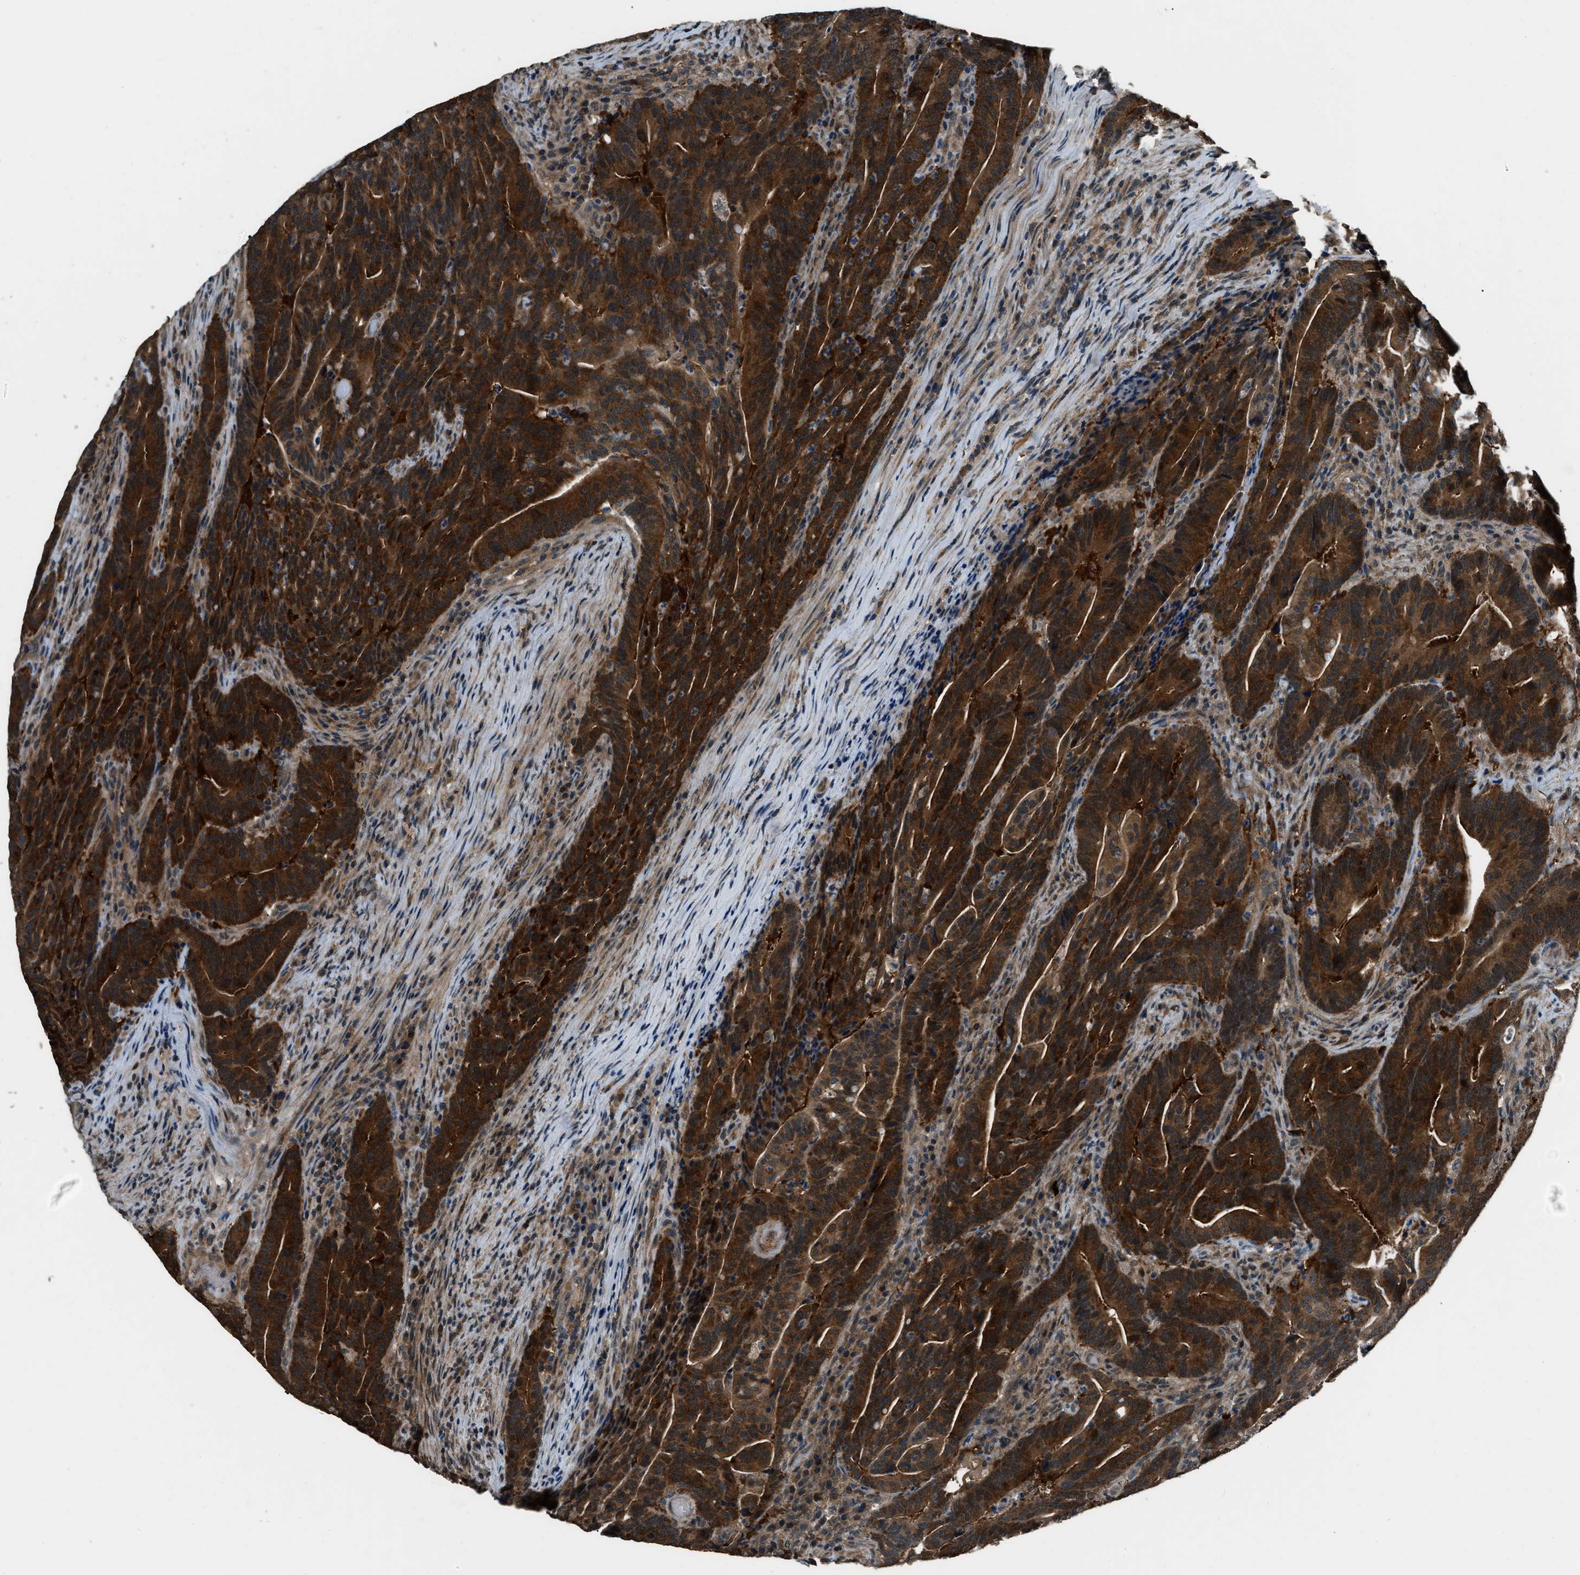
{"staining": {"intensity": "strong", "quantity": ">75%", "location": "cytoplasmic/membranous"}, "tissue": "colorectal cancer", "cell_type": "Tumor cells", "image_type": "cancer", "snomed": [{"axis": "morphology", "description": "Adenocarcinoma, NOS"}, {"axis": "topography", "description": "Colon"}], "caption": "Colorectal adenocarcinoma stained with DAB (3,3'-diaminobenzidine) immunohistochemistry (IHC) demonstrates high levels of strong cytoplasmic/membranous staining in about >75% of tumor cells.", "gene": "NUDCD3", "patient": {"sex": "female", "age": 66}}